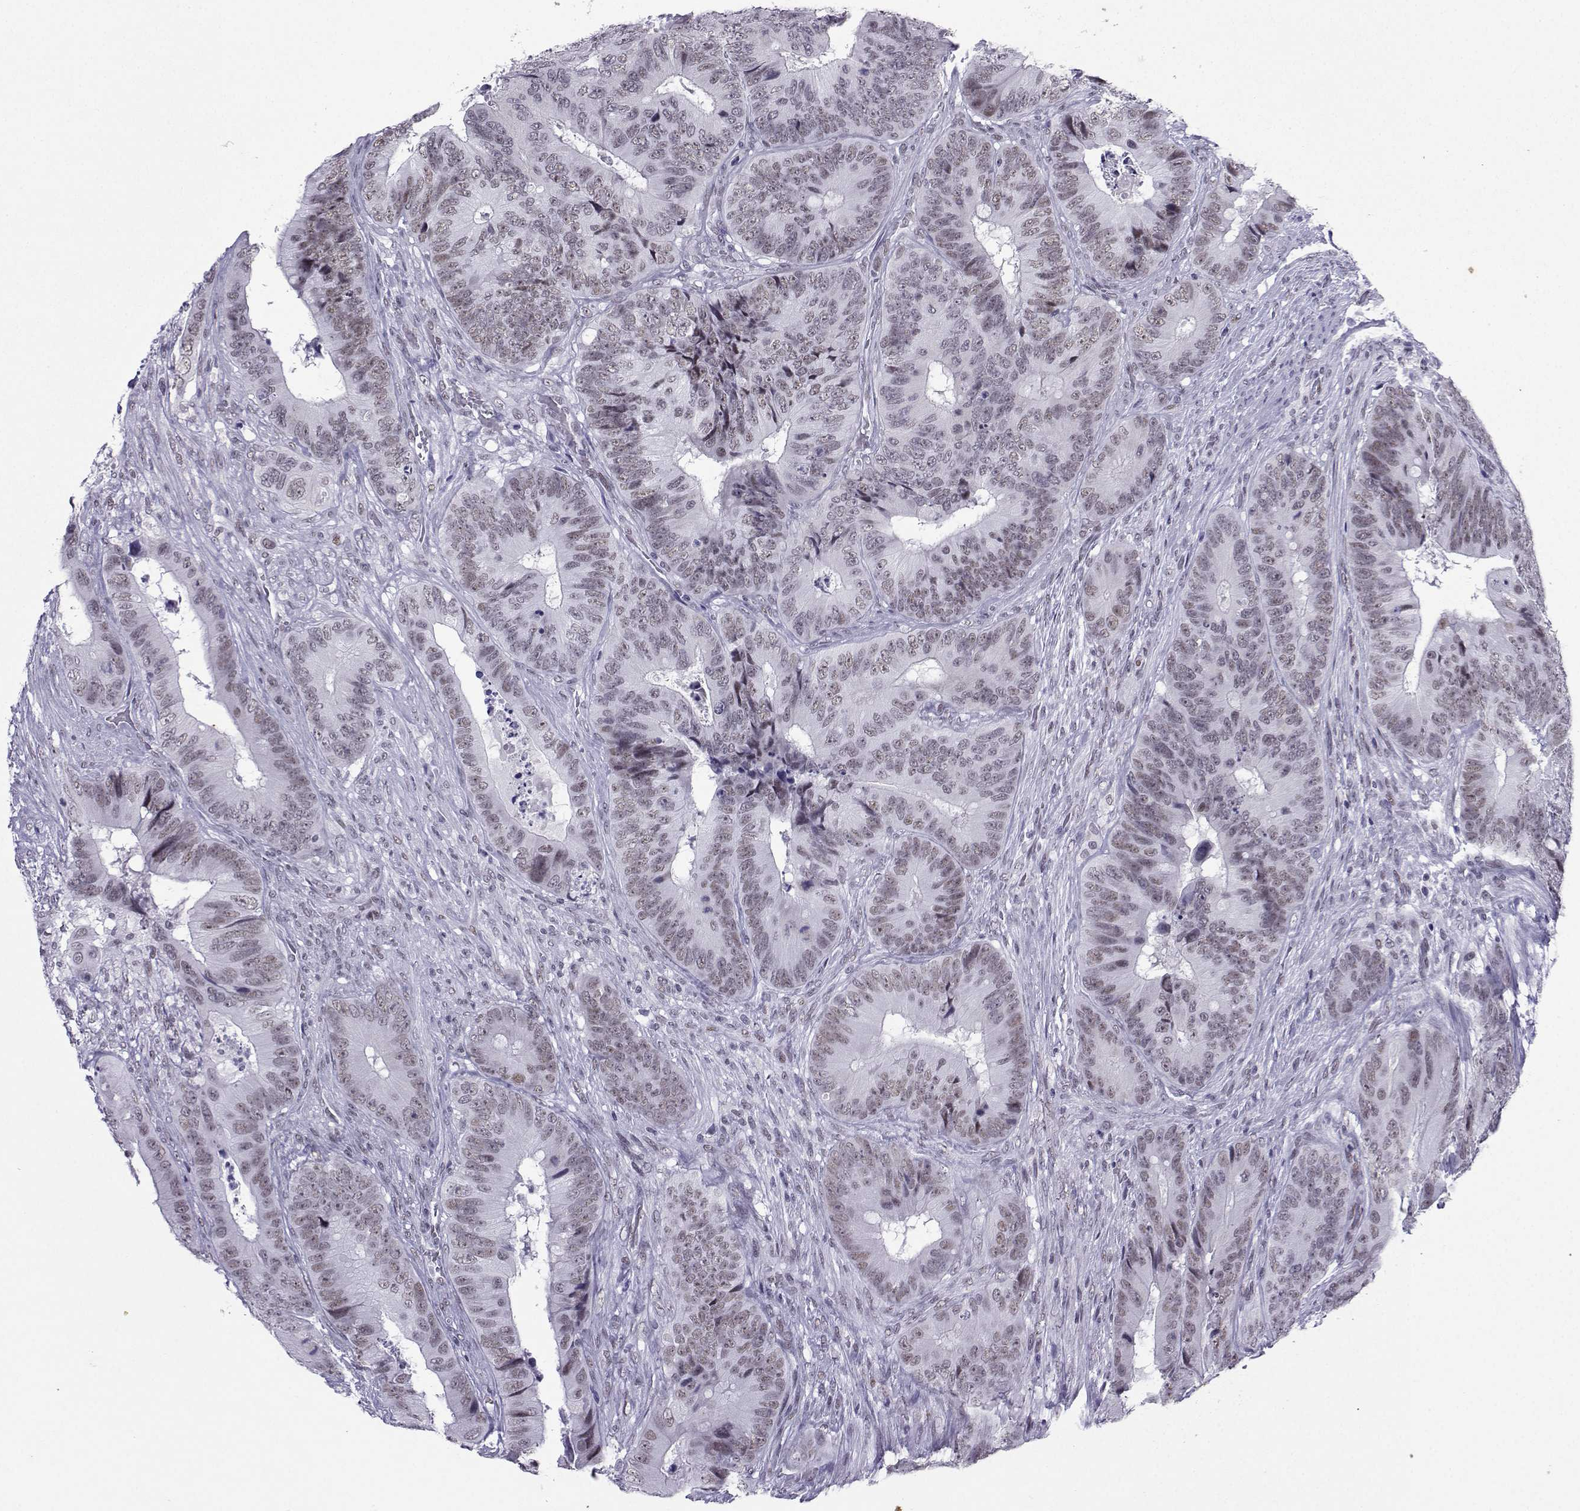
{"staining": {"intensity": "weak", "quantity": "<25%", "location": "nuclear"}, "tissue": "colorectal cancer", "cell_type": "Tumor cells", "image_type": "cancer", "snomed": [{"axis": "morphology", "description": "Adenocarcinoma, NOS"}, {"axis": "topography", "description": "Colon"}], "caption": "DAB immunohistochemical staining of human colorectal adenocarcinoma exhibits no significant staining in tumor cells.", "gene": "LORICRIN", "patient": {"sex": "male", "age": 84}}